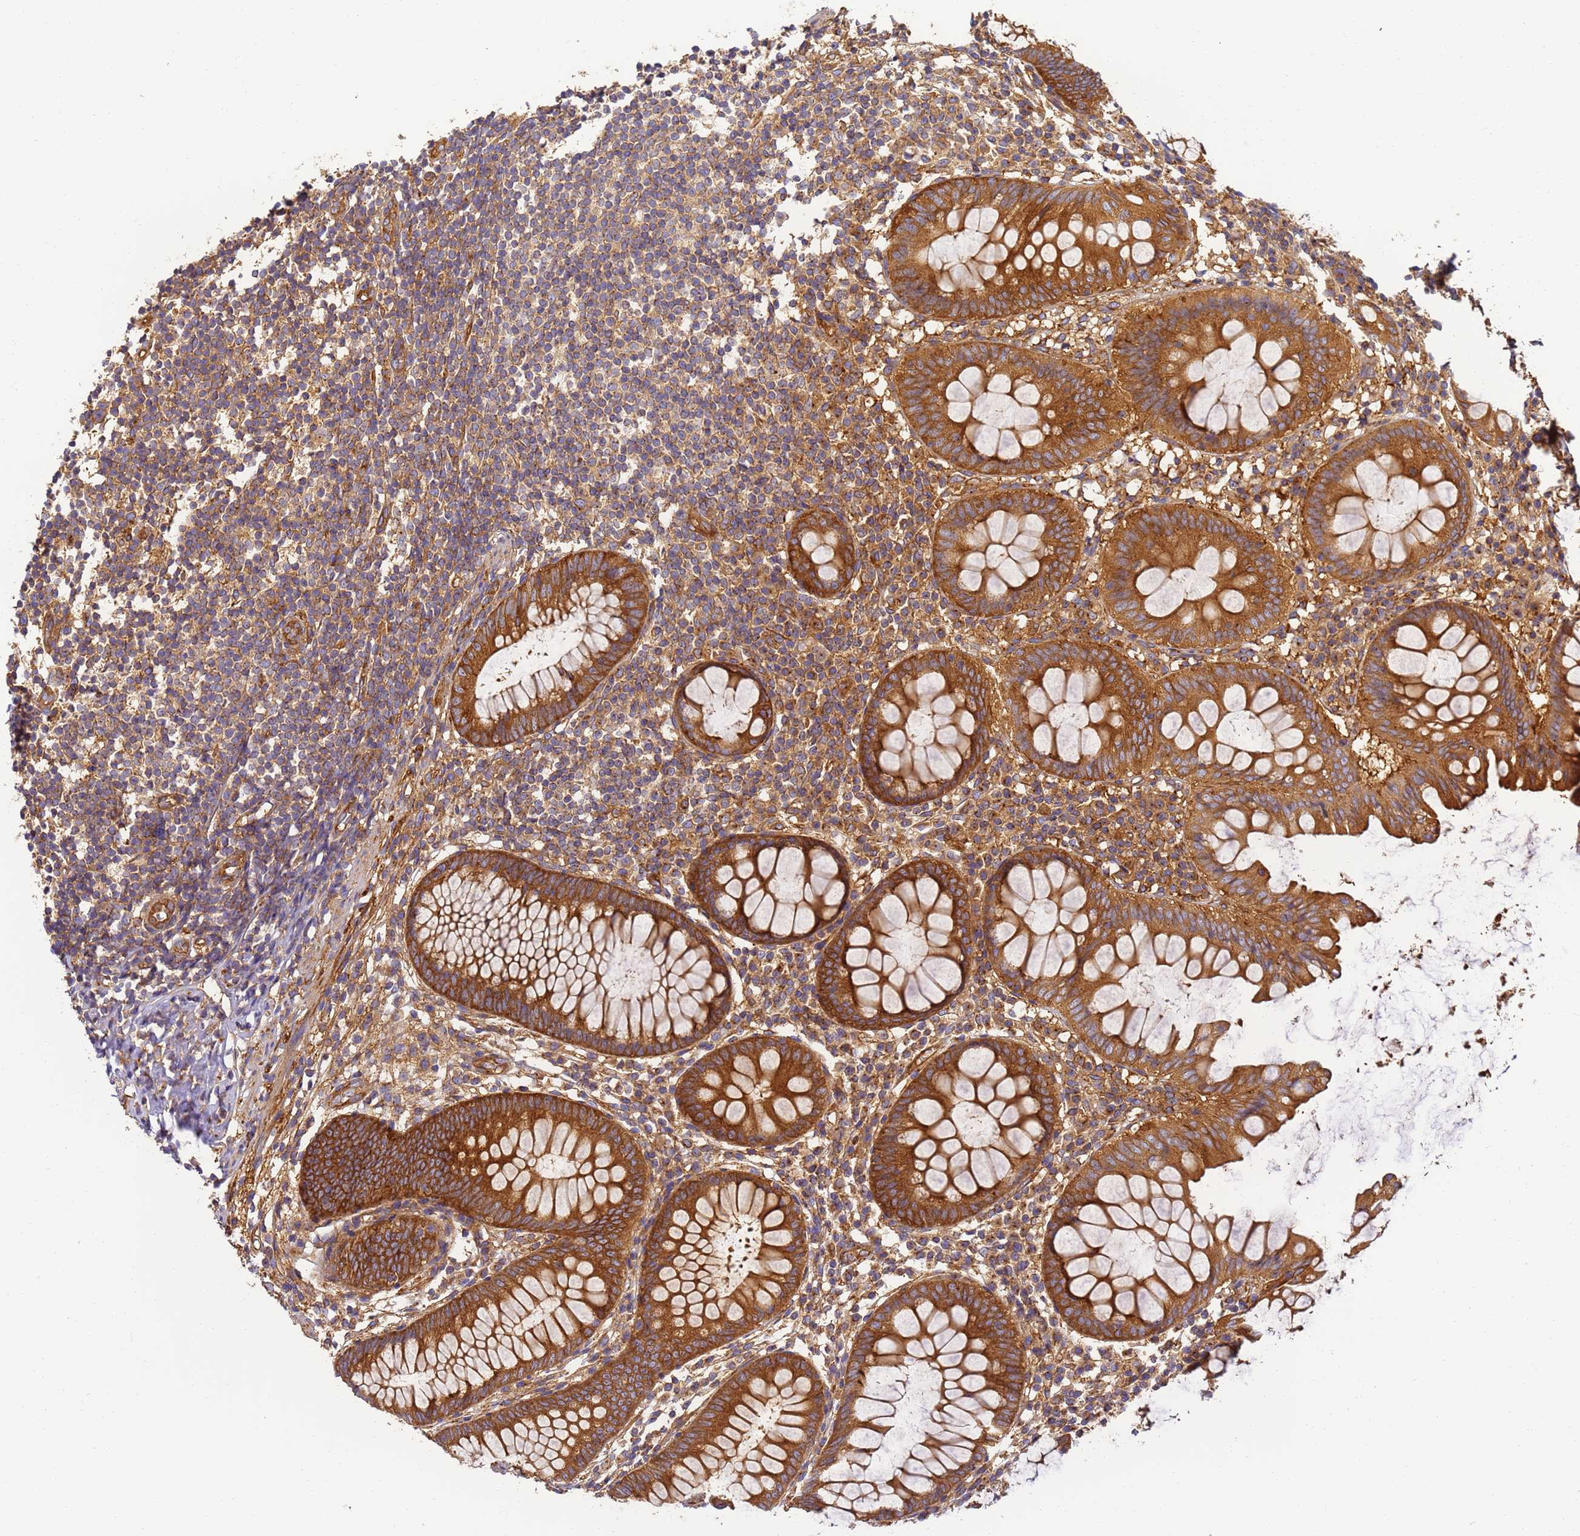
{"staining": {"intensity": "strong", "quantity": ">75%", "location": "cytoplasmic/membranous"}, "tissue": "appendix", "cell_type": "Glandular cells", "image_type": "normal", "snomed": [{"axis": "morphology", "description": "Normal tissue, NOS"}, {"axis": "topography", "description": "Appendix"}], "caption": "A high amount of strong cytoplasmic/membranous staining is appreciated in approximately >75% of glandular cells in unremarkable appendix.", "gene": "DYNC1I2", "patient": {"sex": "female", "age": 51}}